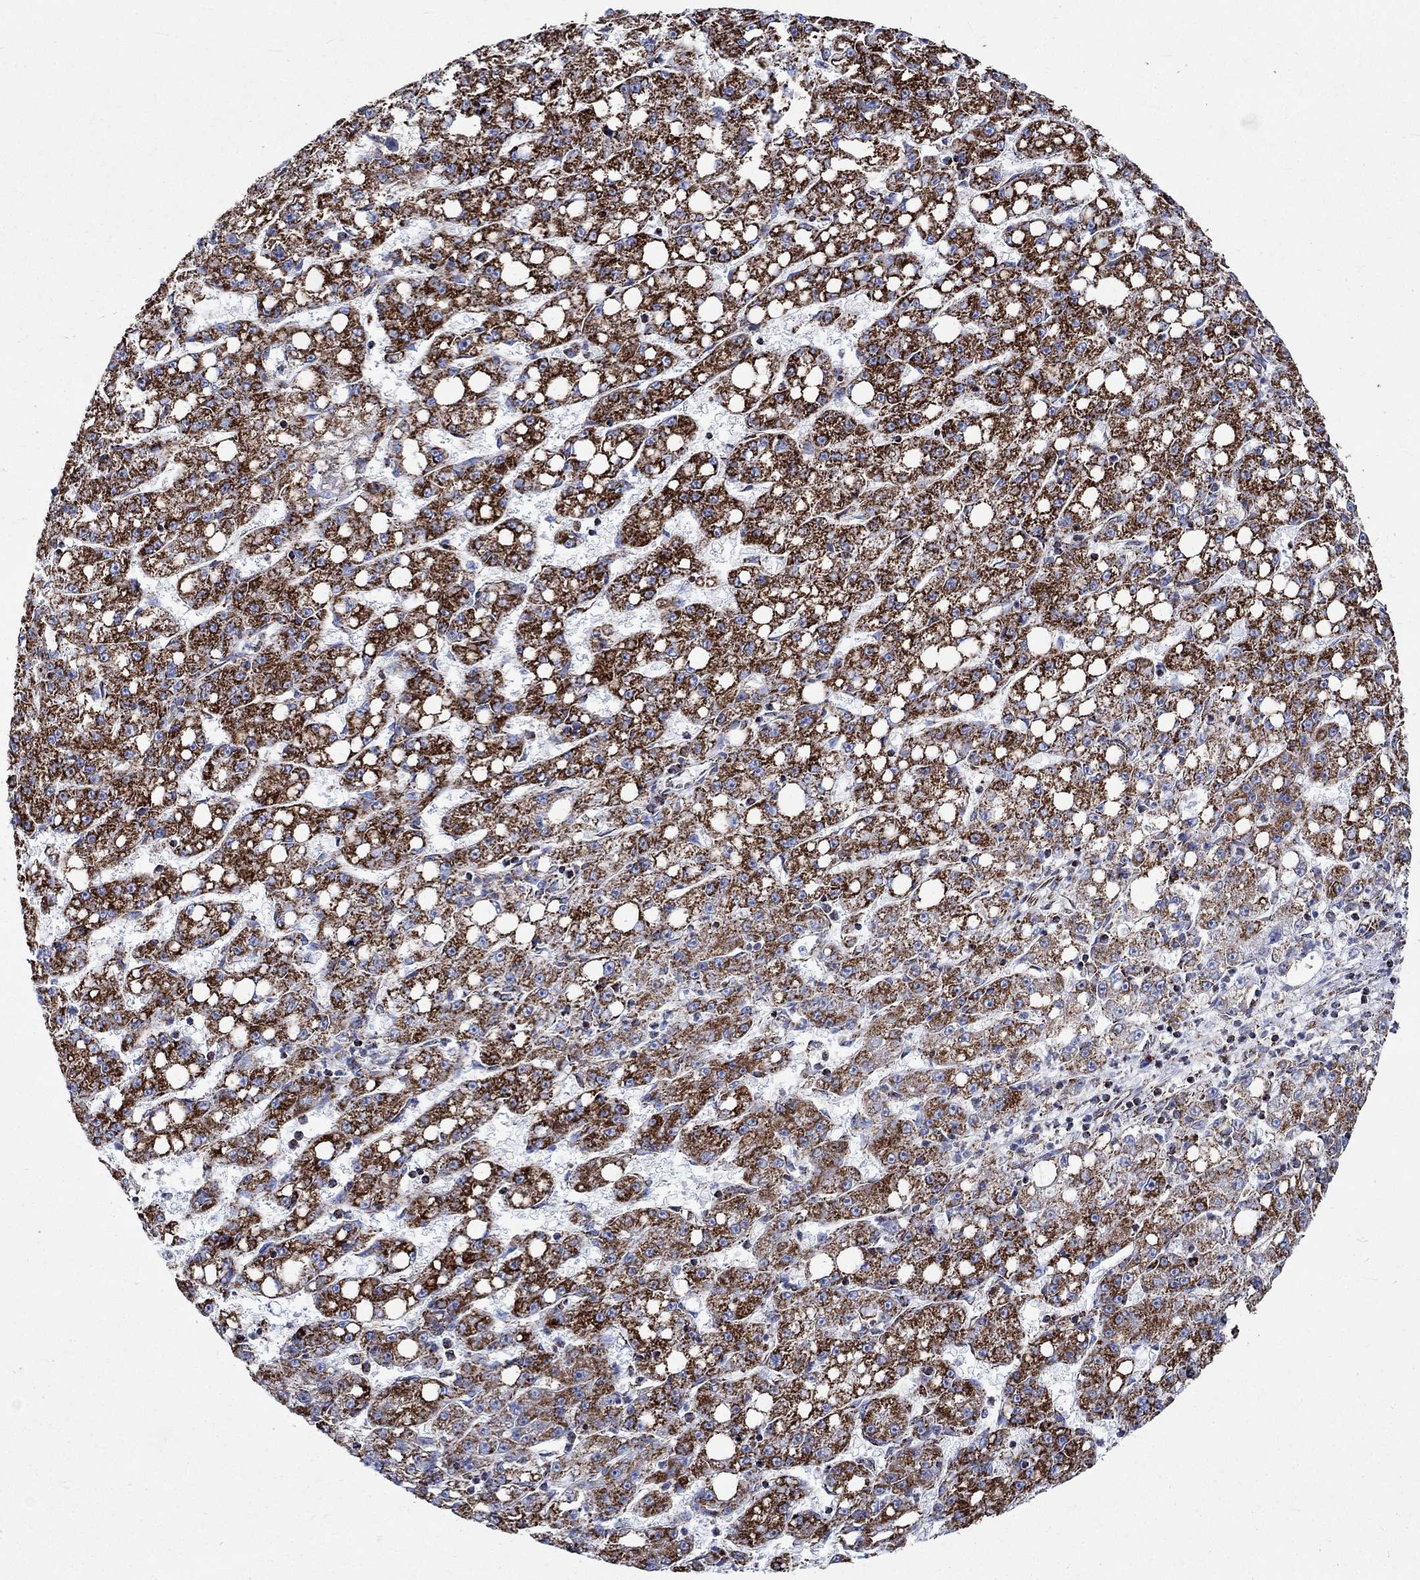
{"staining": {"intensity": "strong", "quantity": ">75%", "location": "cytoplasmic/membranous"}, "tissue": "liver cancer", "cell_type": "Tumor cells", "image_type": "cancer", "snomed": [{"axis": "morphology", "description": "Carcinoma, Hepatocellular, NOS"}, {"axis": "topography", "description": "Liver"}], "caption": "Human liver hepatocellular carcinoma stained for a protein (brown) reveals strong cytoplasmic/membranous positive positivity in about >75% of tumor cells.", "gene": "RCE1", "patient": {"sex": "female", "age": 65}}